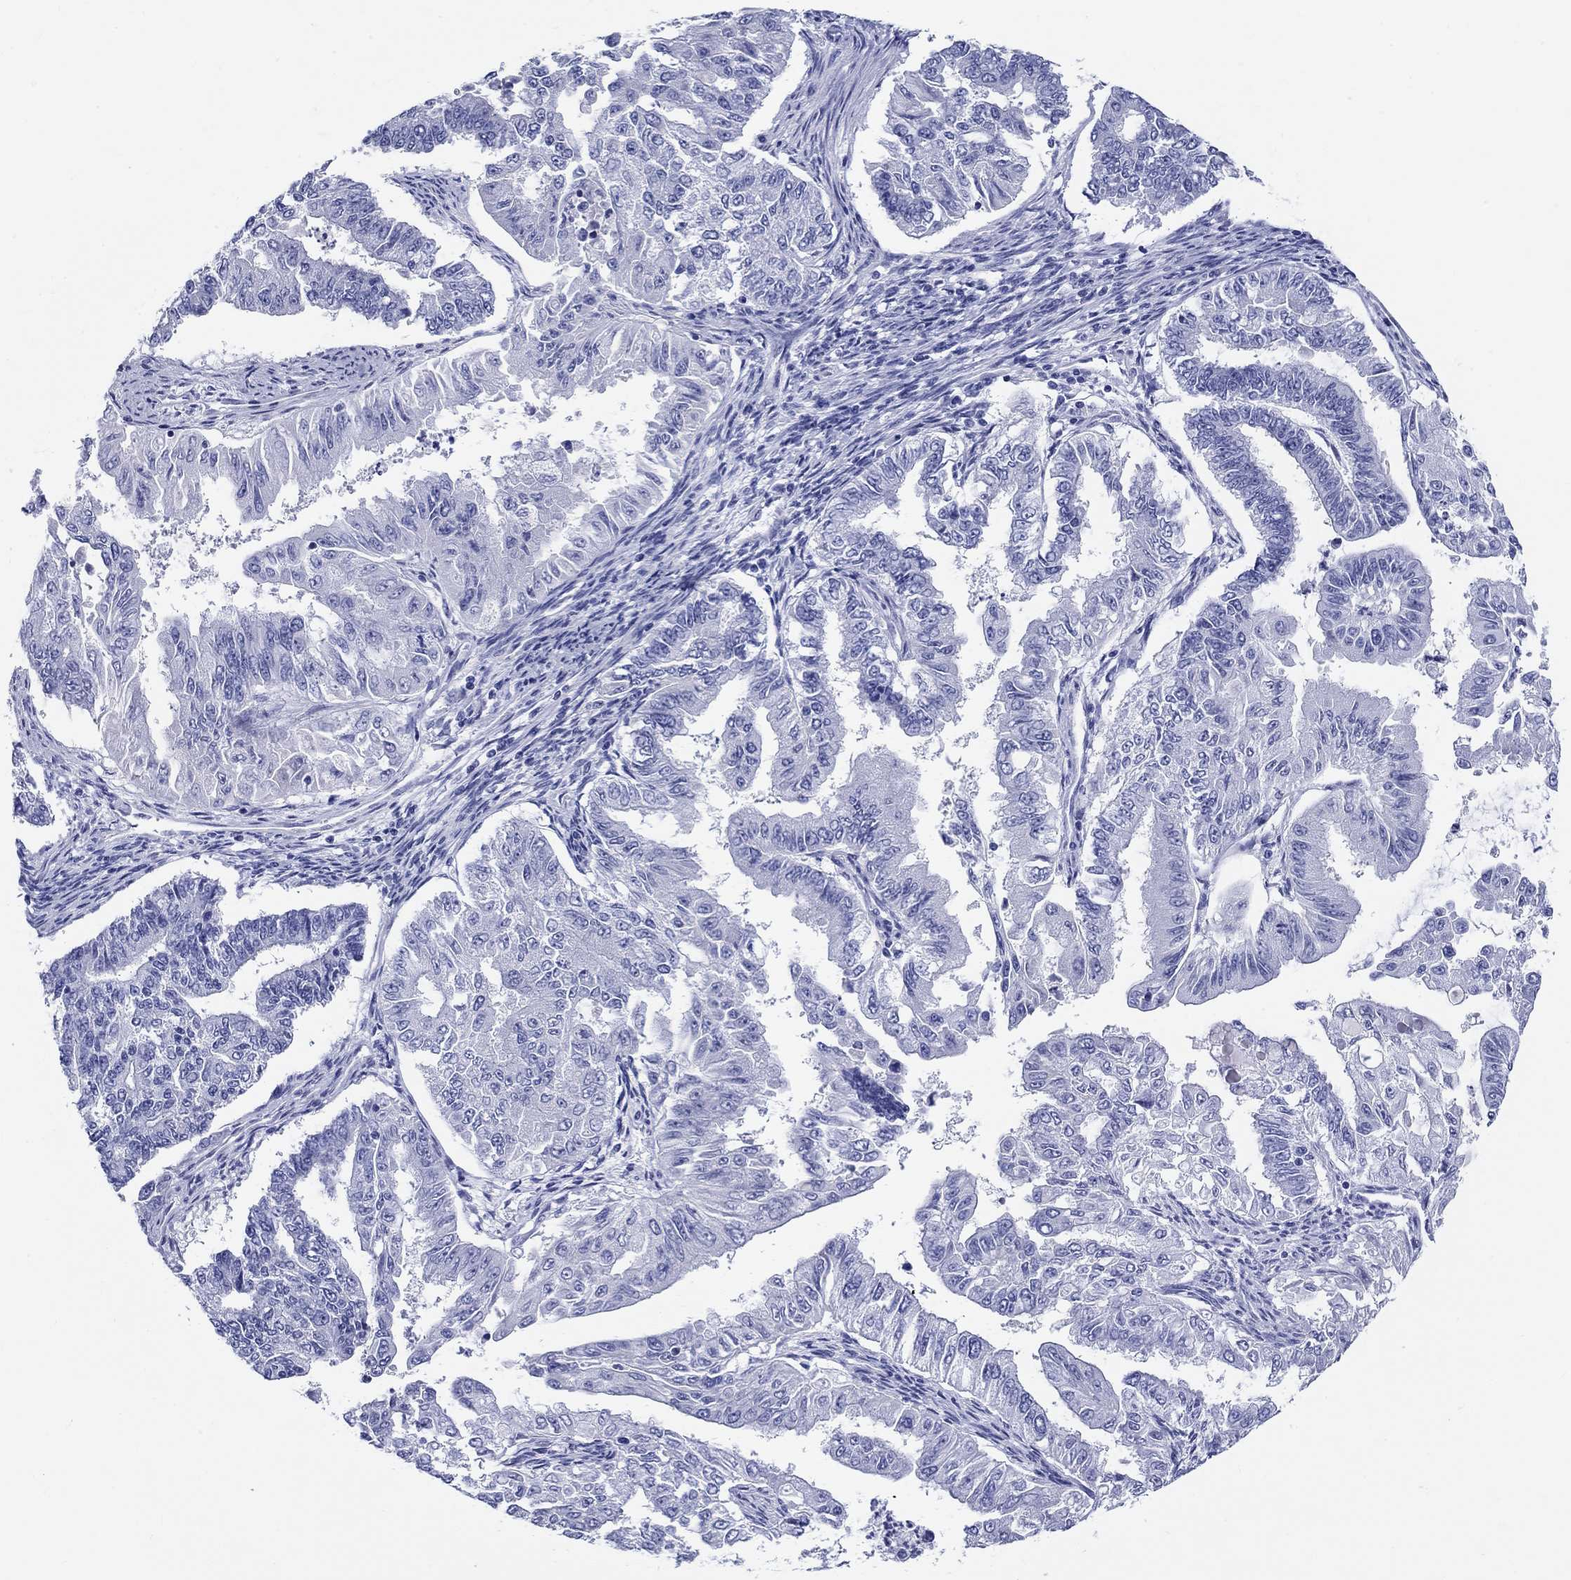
{"staining": {"intensity": "negative", "quantity": "none", "location": "none"}, "tissue": "endometrial cancer", "cell_type": "Tumor cells", "image_type": "cancer", "snomed": [{"axis": "morphology", "description": "Adenocarcinoma, NOS"}, {"axis": "topography", "description": "Uterus"}], "caption": "There is no significant expression in tumor cells of adenocarcinoma (endometrial). Nuclei are stained in blue.", "gene": "CRYGS", "patient": {"sex": "female", "age": 59}}